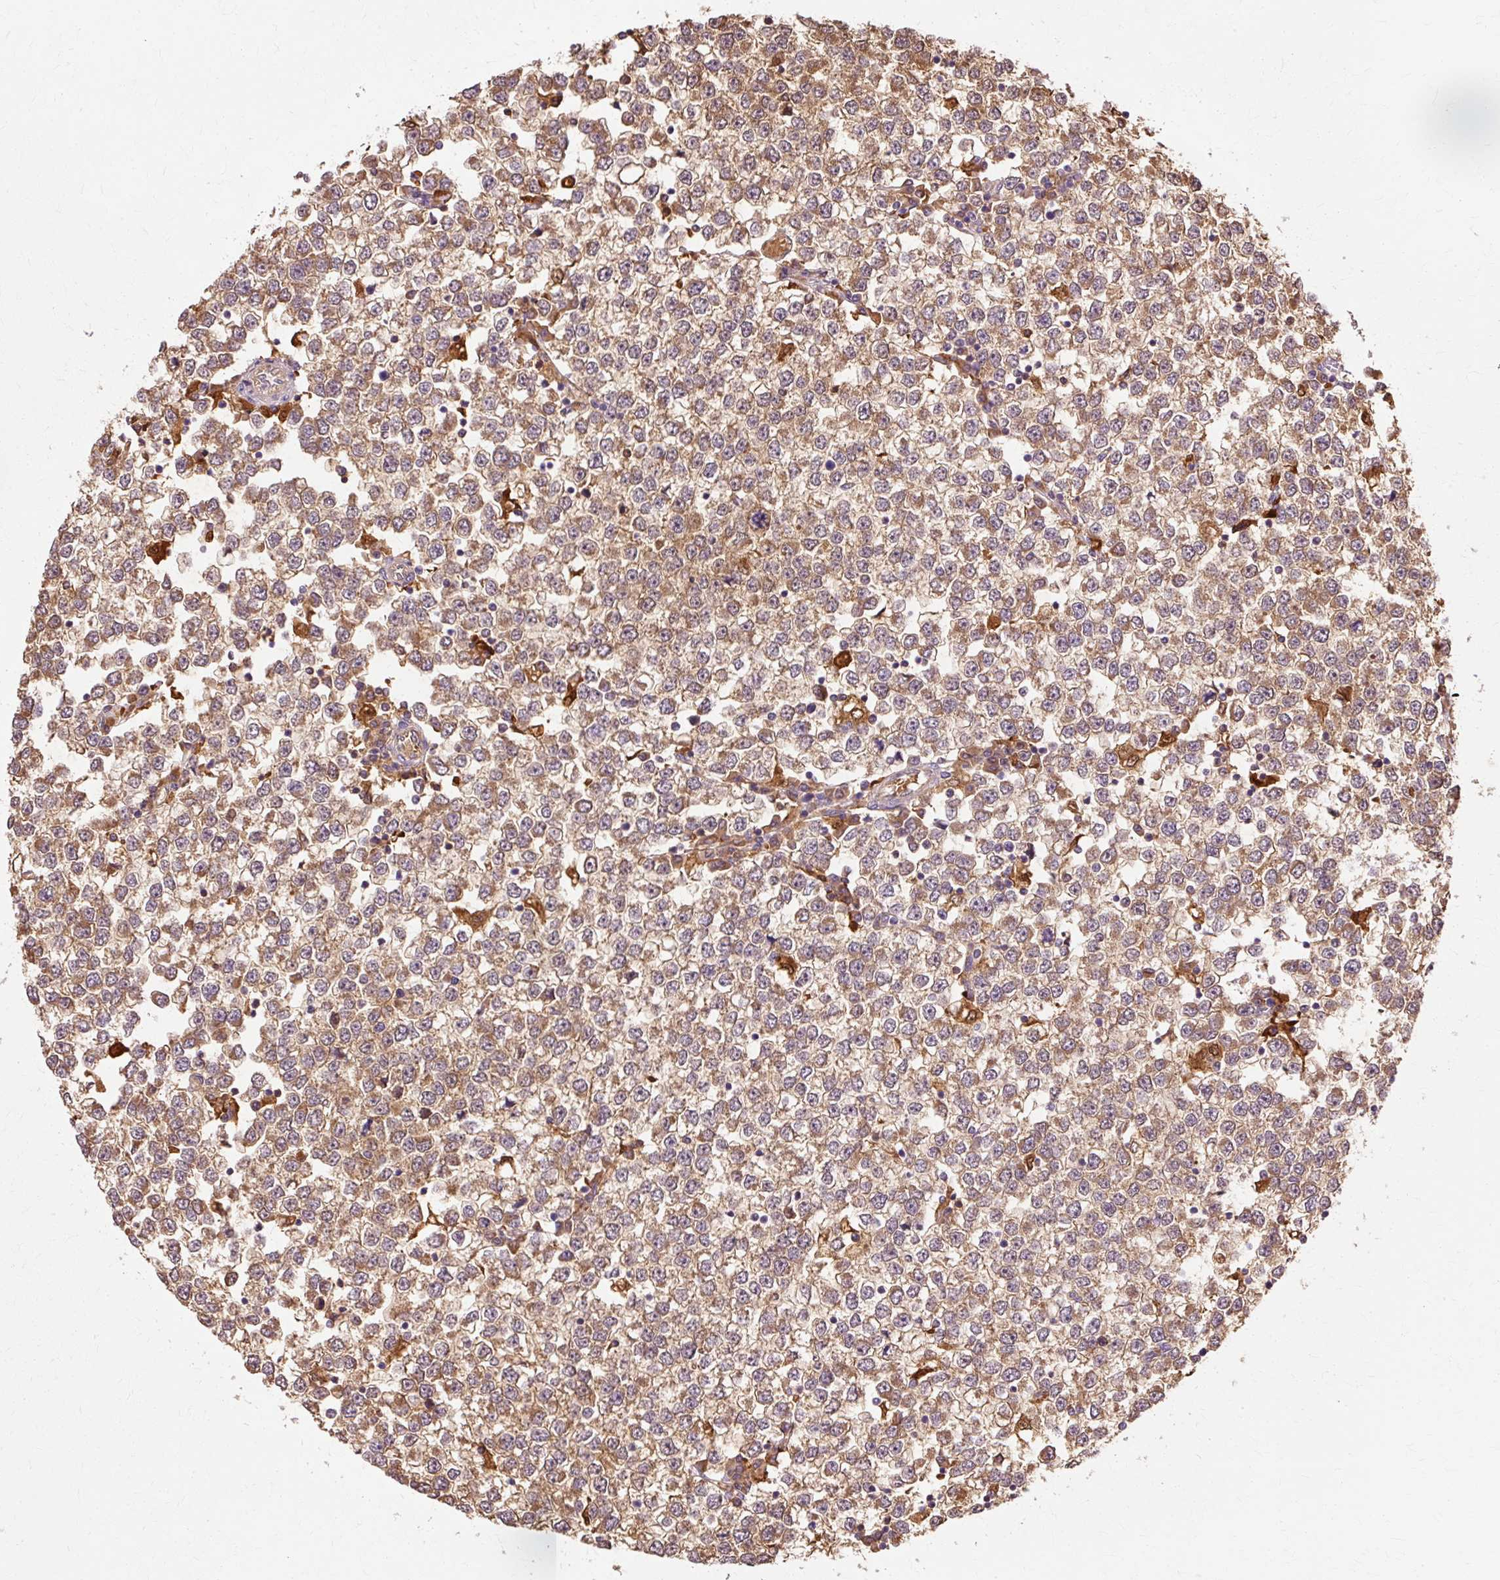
{"staining": {"intensity": "moderate", "quantity": ">75%", "location": "cytoplasmic/membranous"}, "tissue": "testis cancer", "cell_type": "Tumor cells", "image_type": "cancer", "snomed": [{"axis": "morphology", "description": "Seminoma, NOS"}, {"axis": "topography", "description": "Testis"}], "caption": "This histopathology image demonstrates testis seminoma stained with immunohistochemistry to label a protein in brown. The cytoplasmic/membranous of tumor cells show moderate positivity for the protein. Nuclei are counter-stained blue.", "gene": "GPX1", "patient": {"sex": "male", "age": 65}}